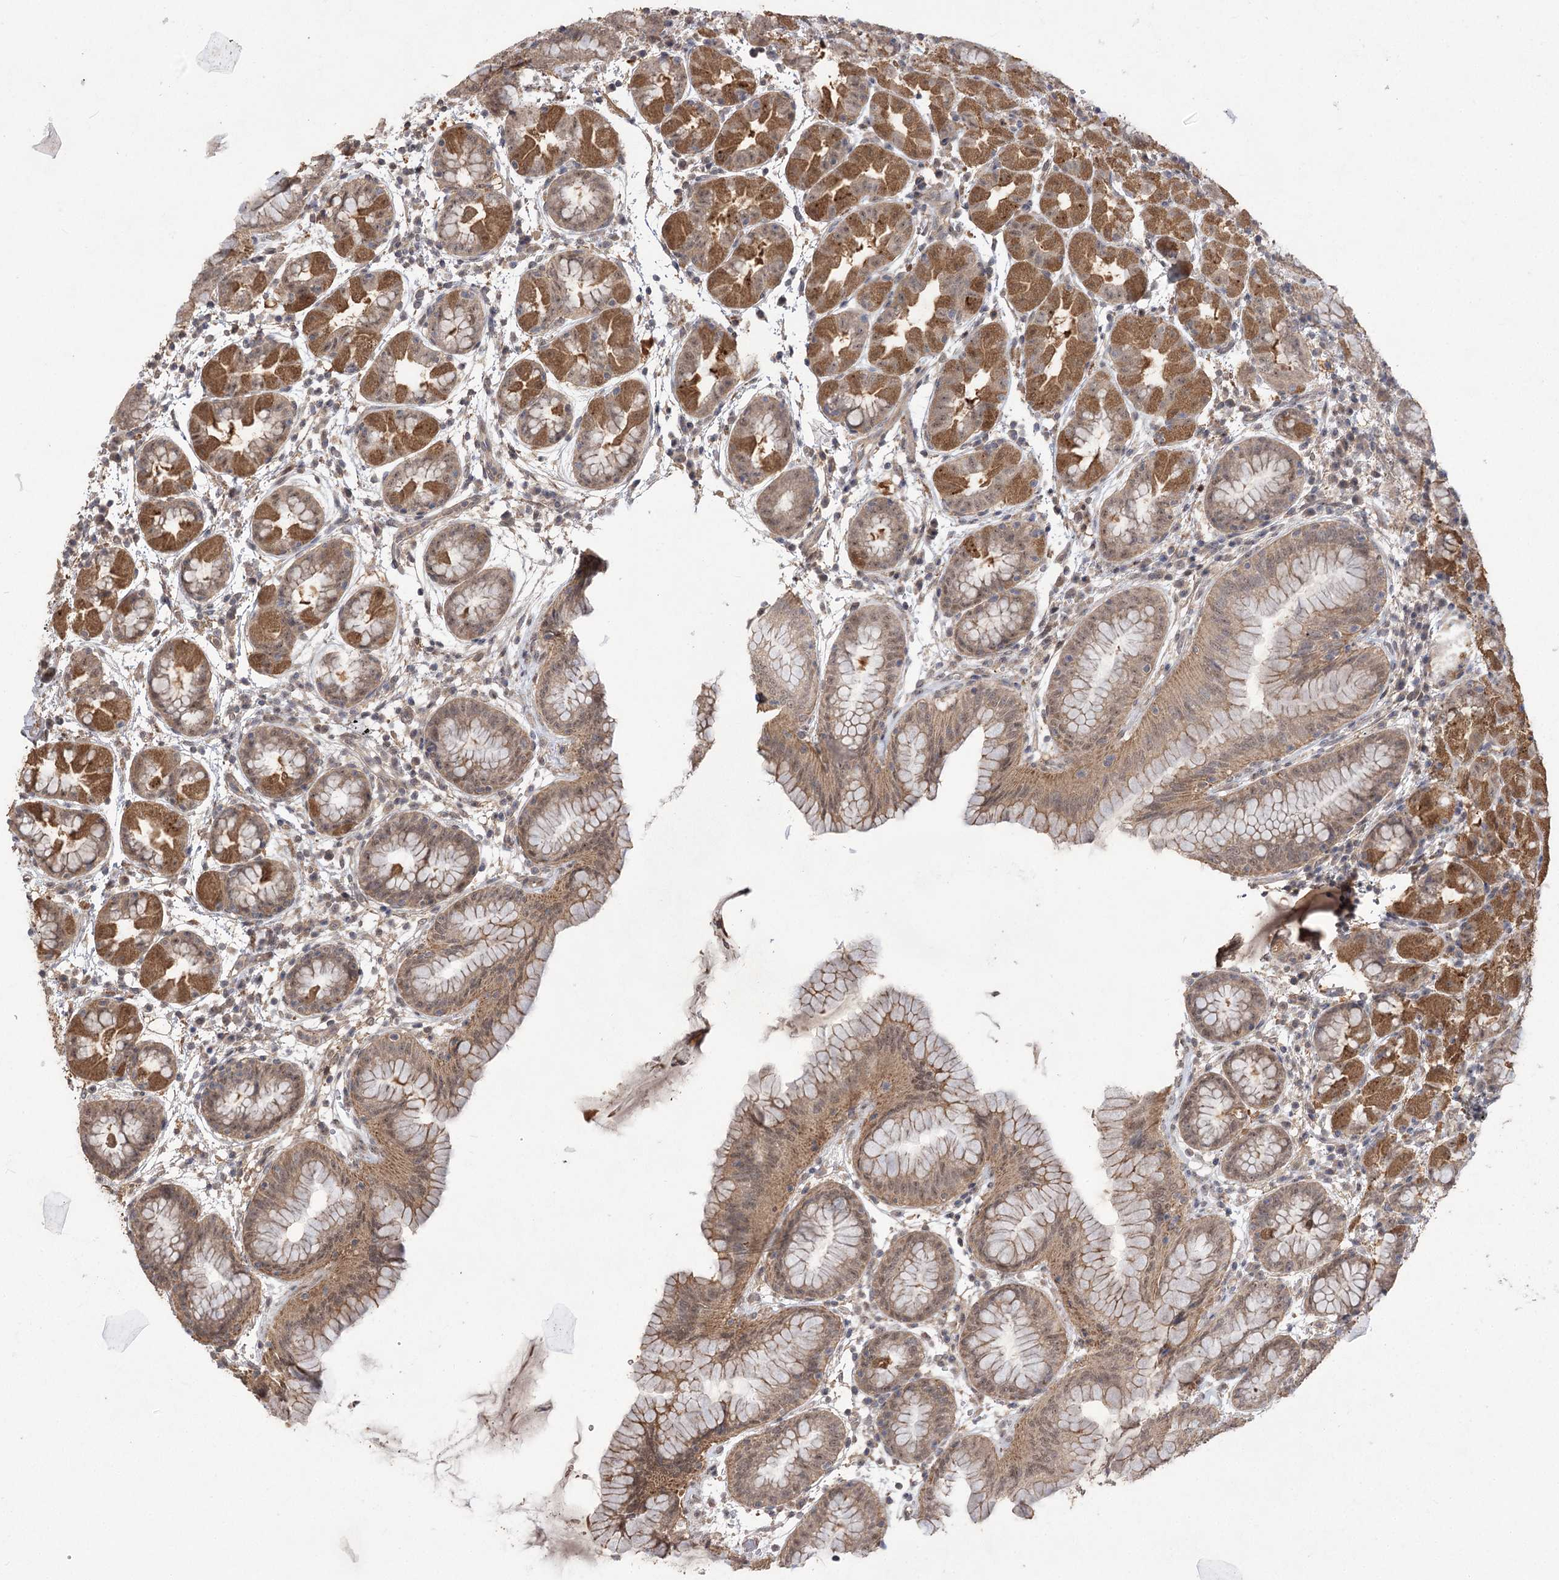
{"staining": {"intensity": "moderate", "quantity": "25%-75%", "location": "cytoplasmic/membranous"}, "tissue": "stomach", "cell_type": "Glandular cells", "image_type": "normal", "snomed": [{"axis": "morphology", "description": "Normal tissue, NOS"}, {"axis": "topography", "description": "Stomach"}], "caption": "Glandular cells exhibit moderate cytoplasmic/membranous staining in approximately 25%-75% of cells in normal stomach.", "gene": "TENM2", "patient": {"sex": "female", "age": 79}}